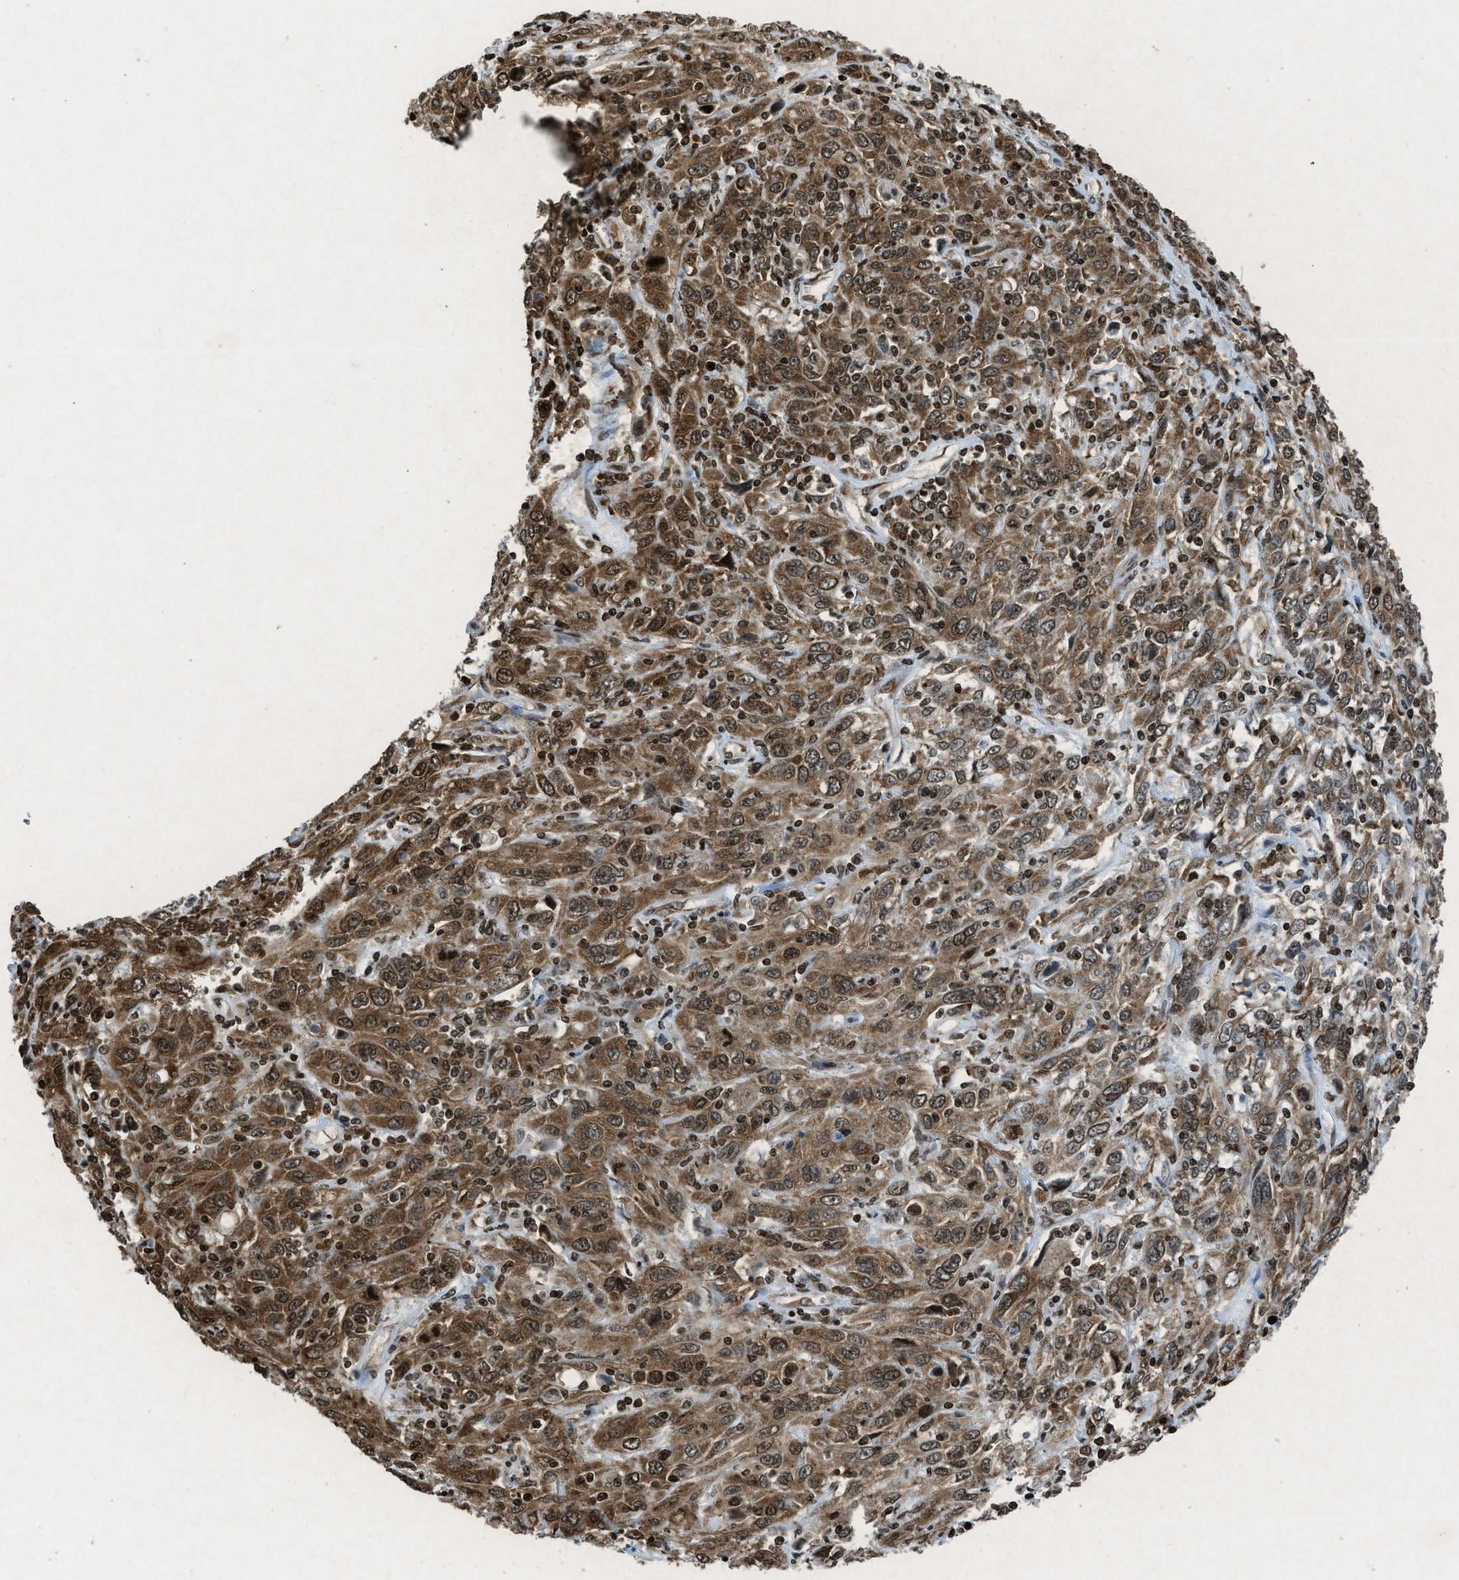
{"staining": {"intensity": "moderate", "quantity": ">75%", "location": "cytoplasmic/membranous,nuclear"}, "tissue": "cervical cancer", "cell_type": "Tumor cells", "image_type": "cancer", "snomed": [{"axis": "morphology", "description": "Squamous cell carcinoma, NOS"}, {"axis": "topography", "description": "Cervix"}], "caption": "An IHC photomicrograph of tumor tissue is shown. Protein staining in brown labels moderate cytoplasmic/membranous and nuclear positivity in cervical cancer within tumor cells. Nuclei are stained in blue.", "gene": "NXF1", "patient": {"sex": "female", "age": 46}}